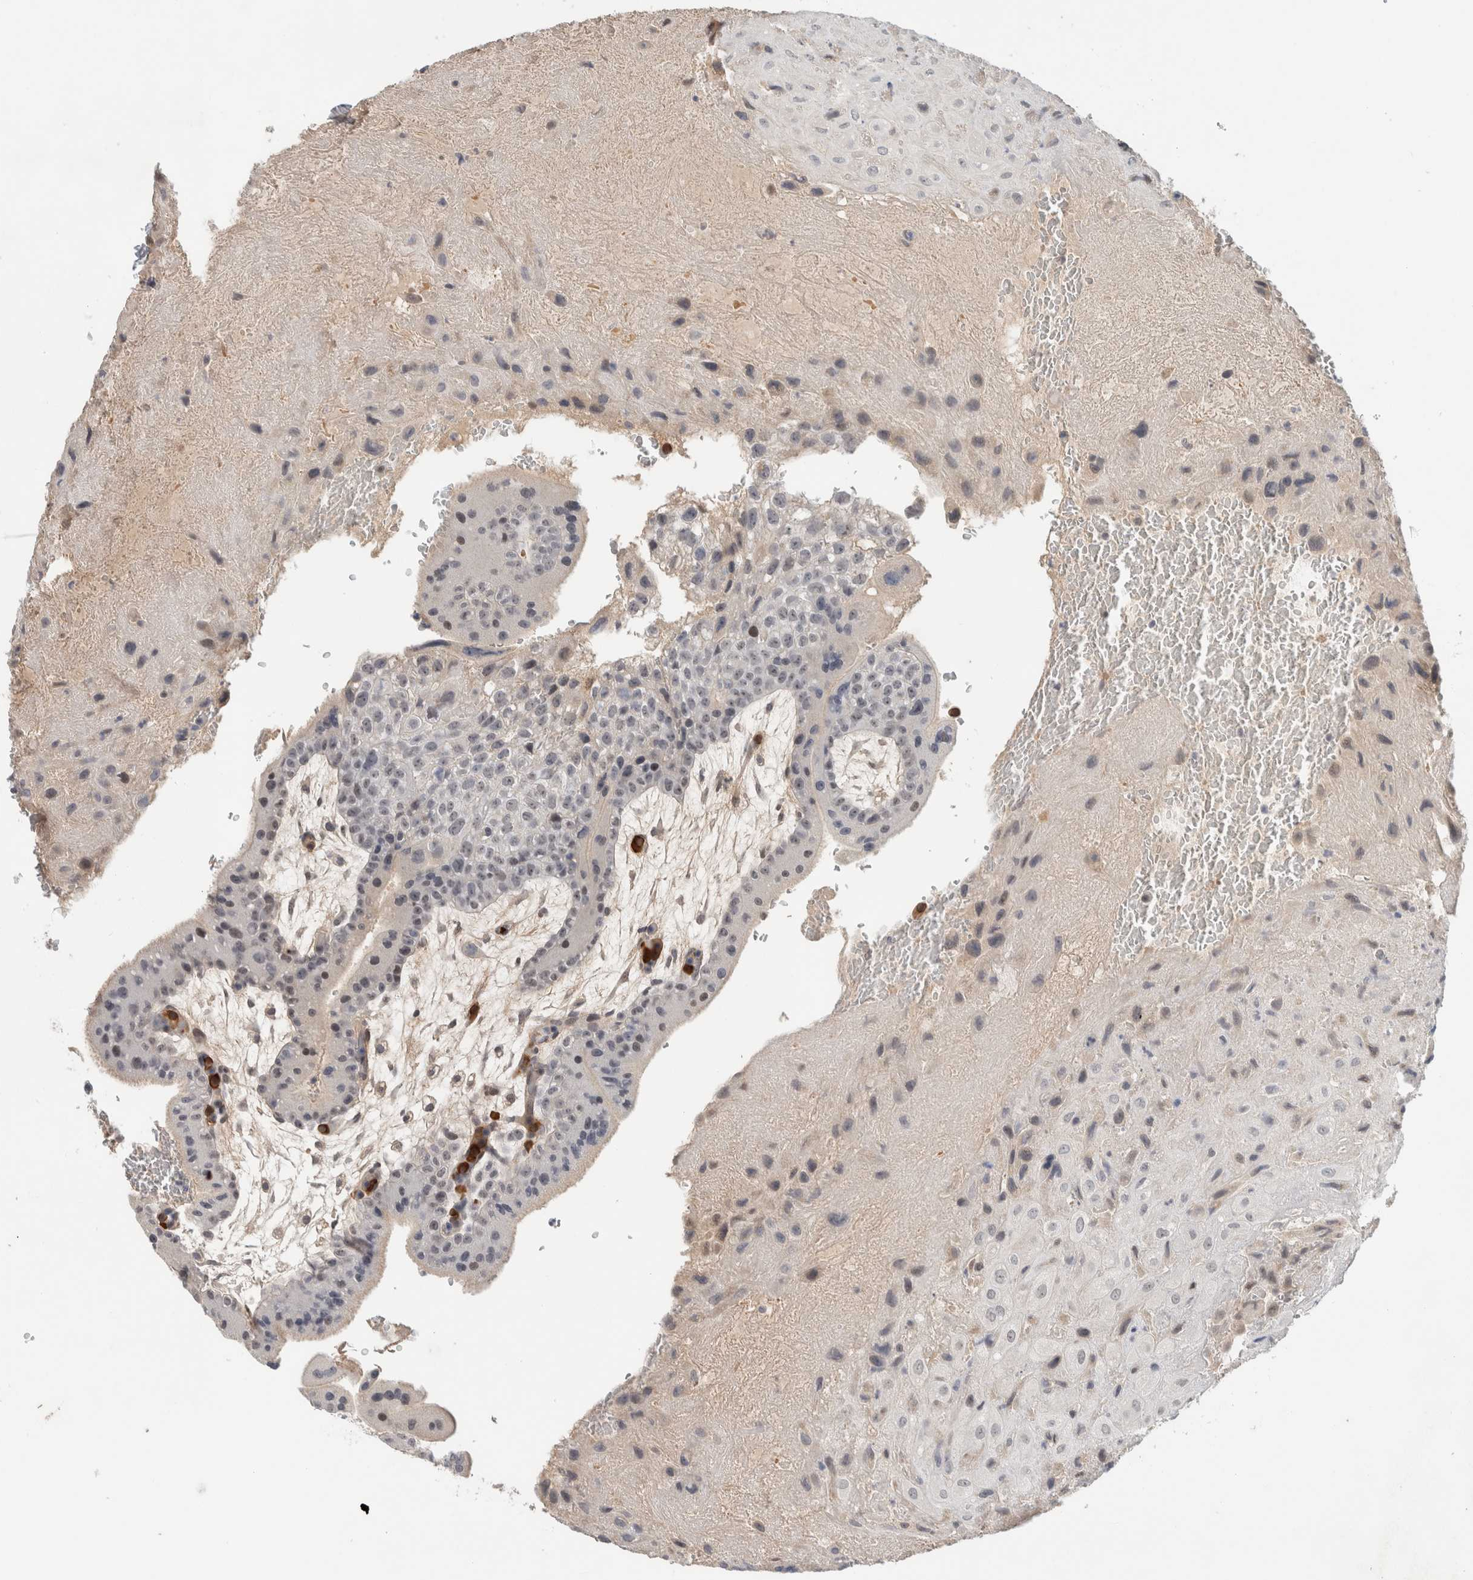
{"staining": {"intensity": "negative", "quantity": "none", "location": "none"}, "tissue": "placenta", "cell_type": "Decidual cells", "image_type": "normal", "snomed": [{"axis": "morphology", "description": "Normal tissue, NOS"}, {"axis": "topography", "description": "Placenta"}], "caption": "Photomicrograph shows no significant protein expression in decidual cells of benign placenta. Brightfield microscopy of IHC stained with DAB (brown) and hematoxylin (blue), captured at high magnification.", "gene": "HCN3", "patient": {"sex": "female", "age": 35}}